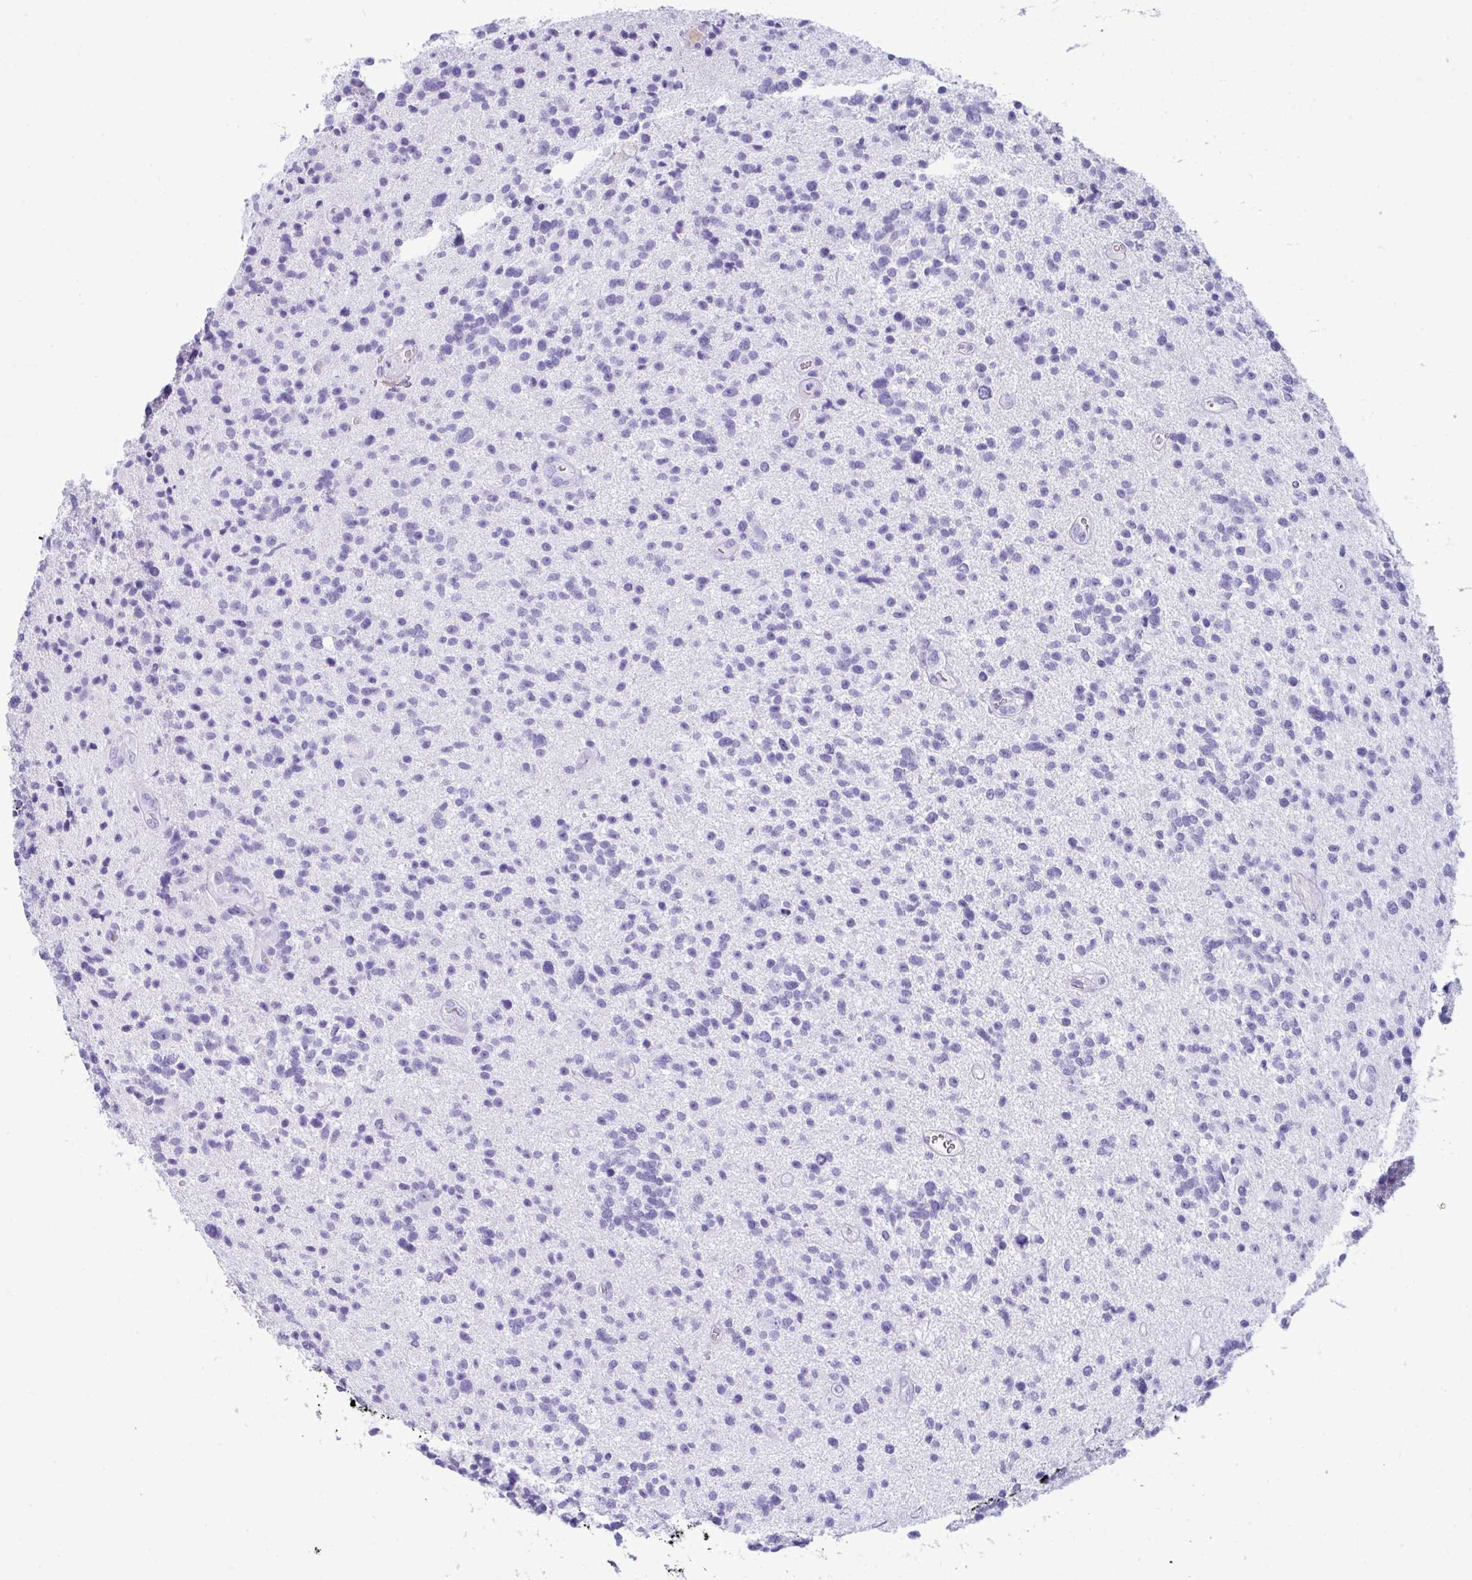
{"staining": {"intensity": "negative", "quantity": "none", "location": "none"}, "tissue": "glioma", "cell_type": "Tumor cells", "image_type": "cancer", "snomed": [{"axis": "morphology", "description": "Glioma, malignant, High grade"}, {"axis": "topography", "description": "Brain"}], "caption": "Tumor cells are negative for protein expression in human glioma. The staining was performed using DAB to visualize the protein expression in brown, while the nuclei were stained in blue with hematoxylin (Magnification: 20x).", "gene": "JCHAIN", "patient": {"sex": "male", "age": 29}}